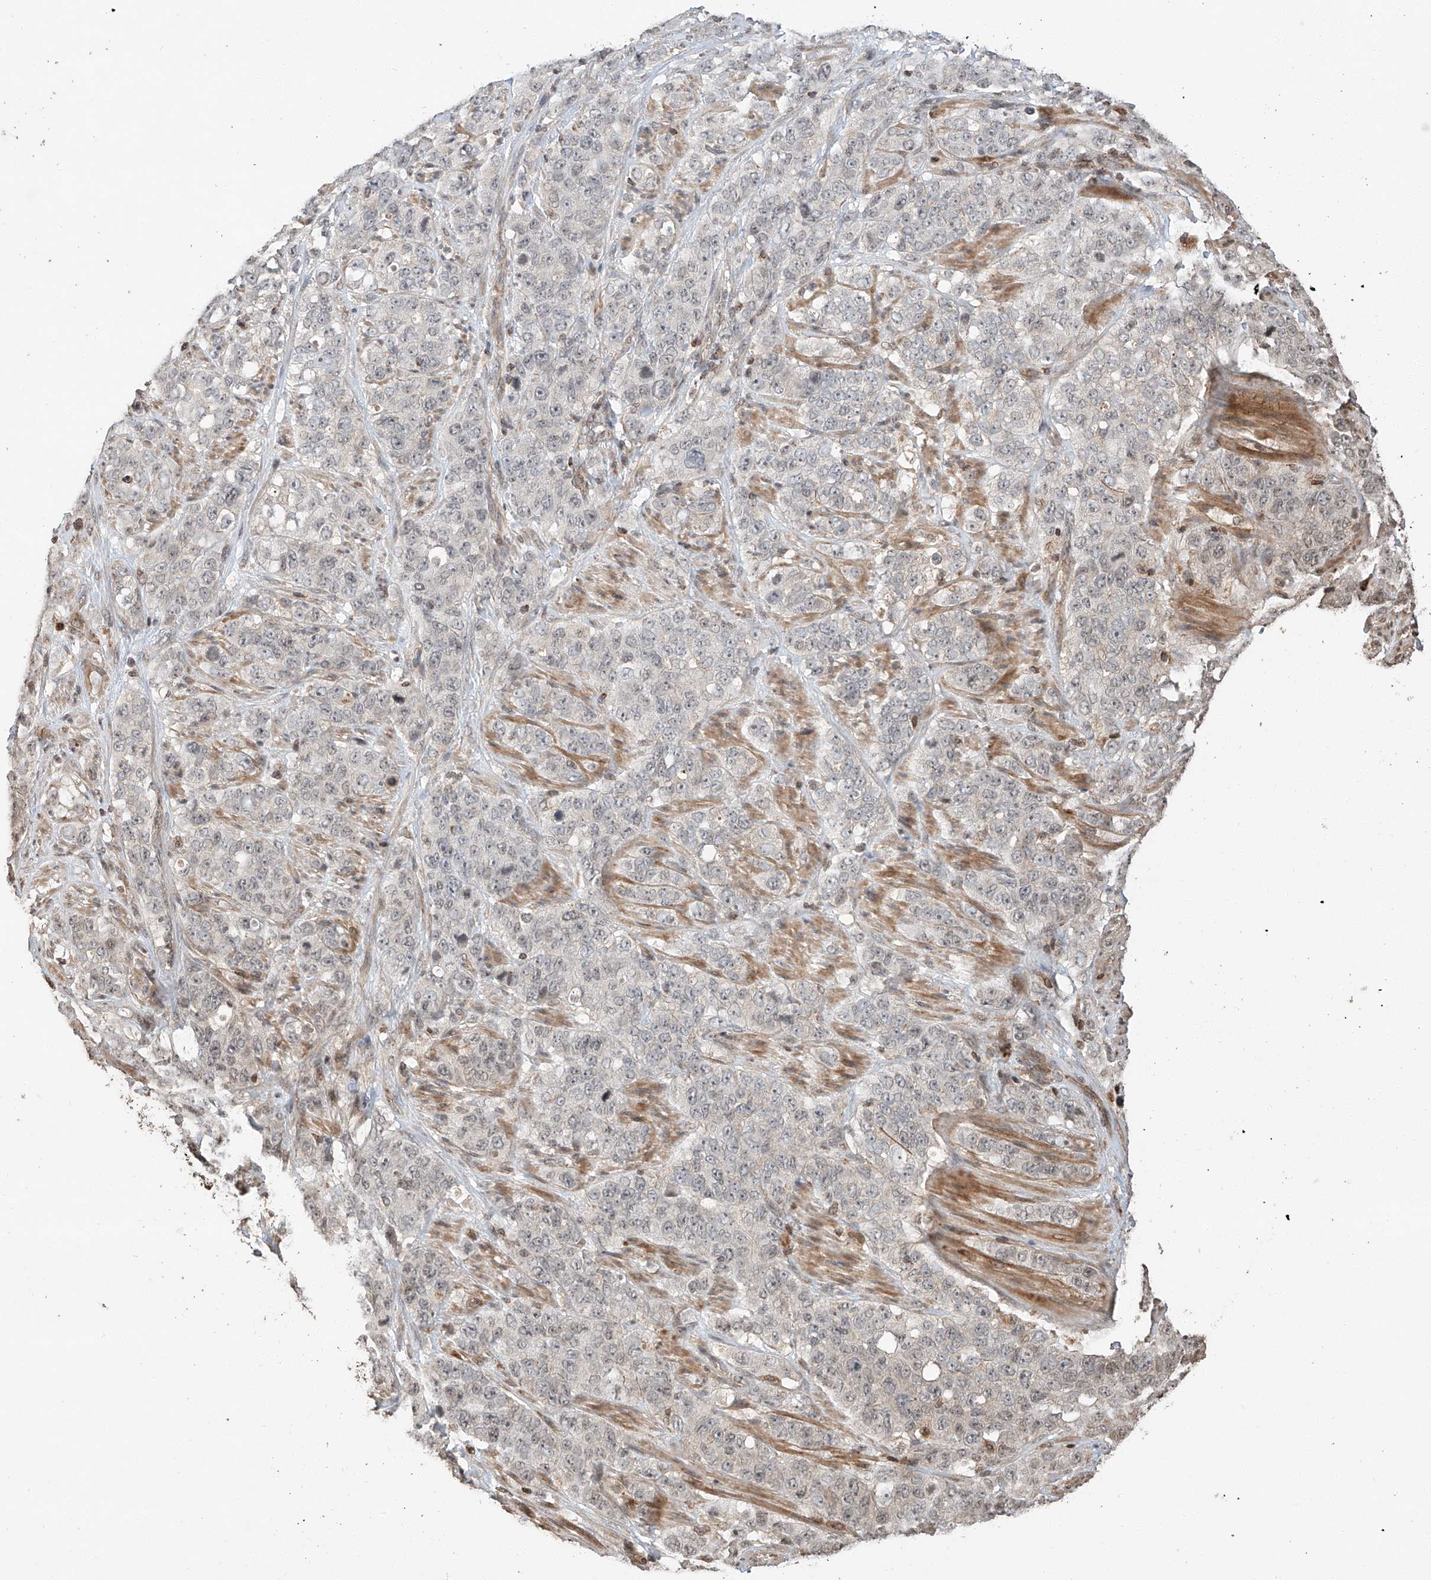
{"staining": {"intensity": "negative", "quantity": "none", "location": "none"}, "tissue": "stomach cancer", "cell_type": "Tumor cells", "image_type": "cancer", "snomed": [{"axis": "morphology", "description": "Adenocarcinoma, NOS"}, {"axis": "topography", "description": "Stomach"}], "caption": "Immunohistochemistry photomicrograph of neoplastic tissue: stomach cancer (adenocarcinoma) stained with DAB (3,3'-diaminobenzidine) shows no significant protein staining in tumor cells.", "gene": "ARHGAP33", "patient": {"sex": "male", "age": 48}}